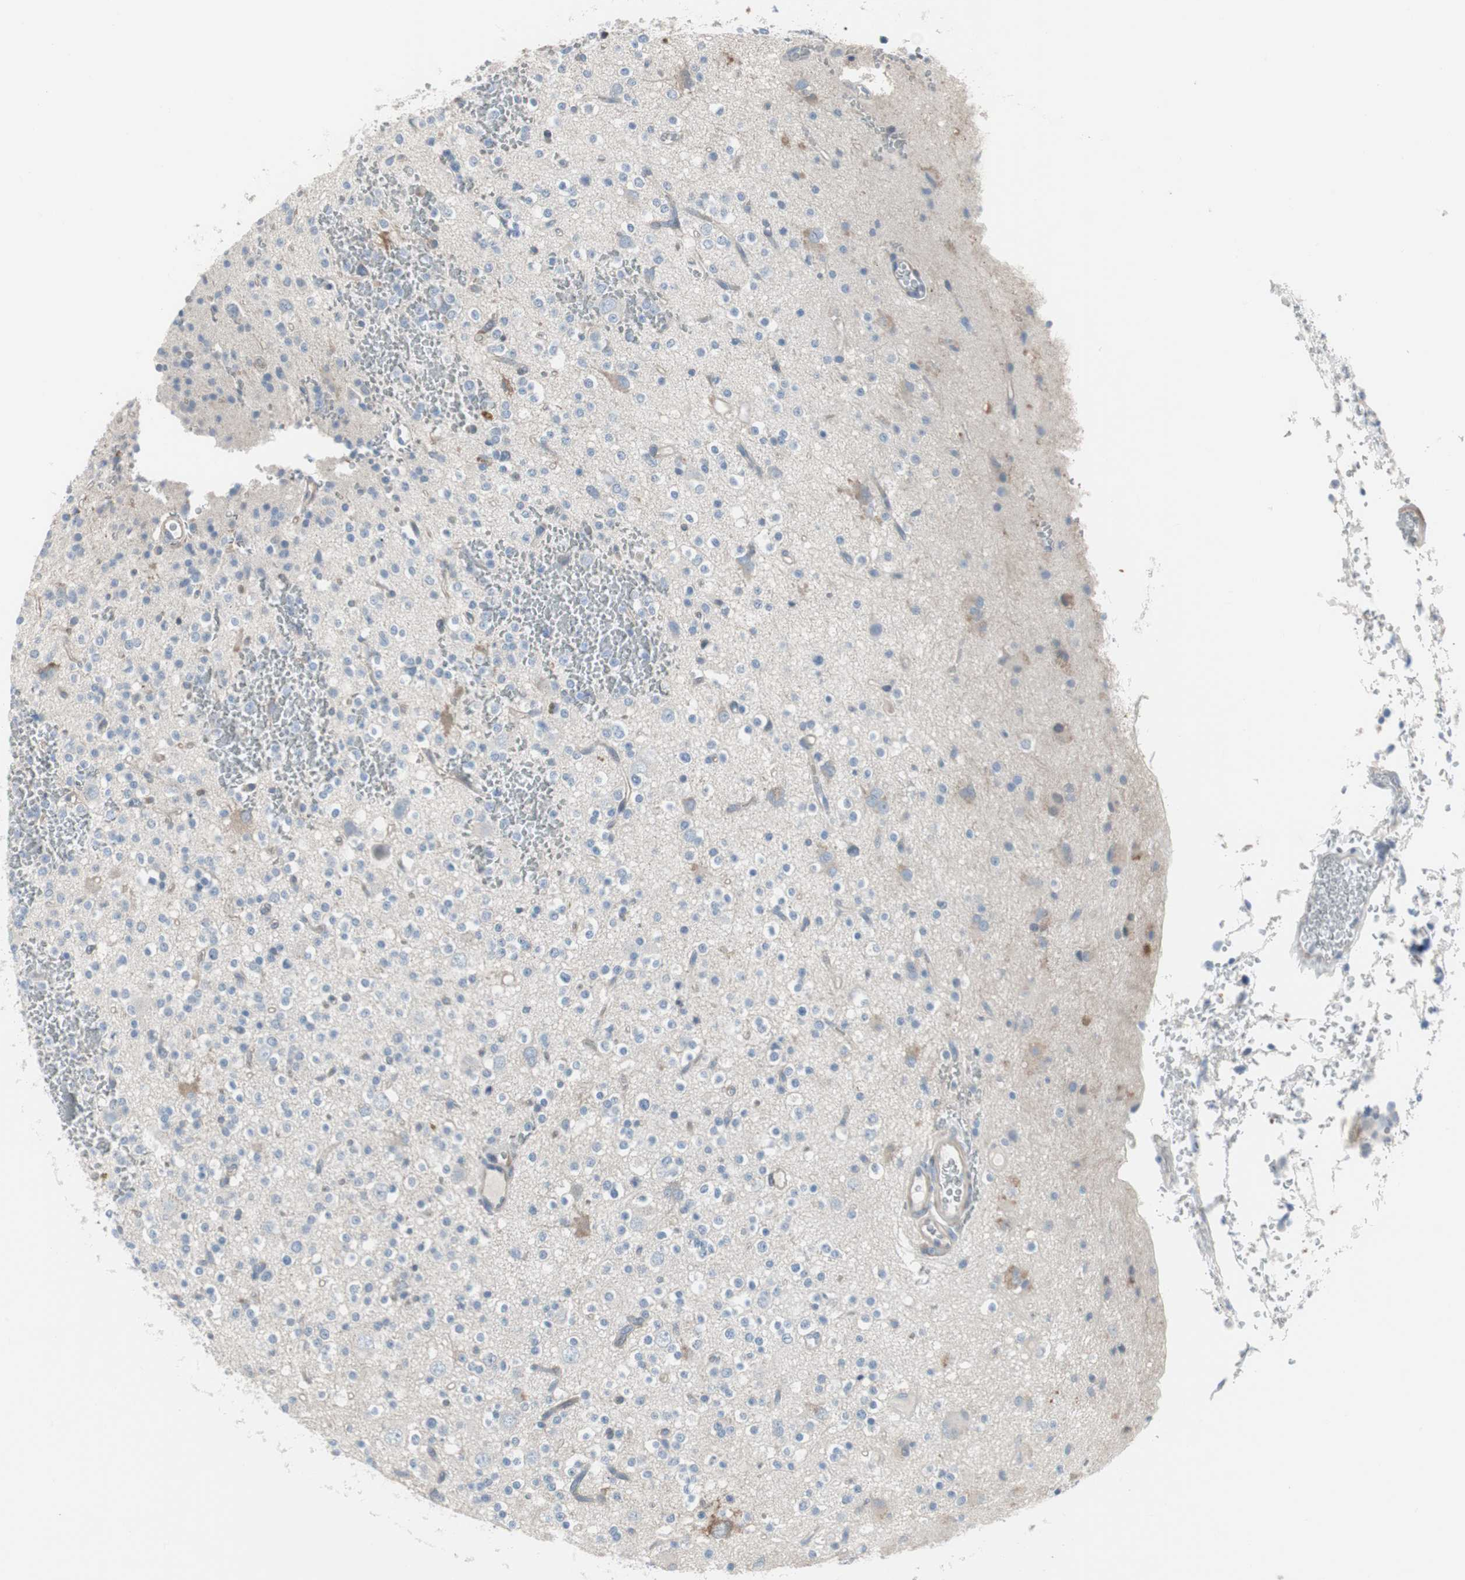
{"staining": {"intensity": "negative", "quantity": "none", "location": "none"}, "tissue": "glioma", "cell_type": "Tumor cells", "image_type": "cancer", "snomed": [{"axis": "morphology", "description": "Glioma, malignant, High grade"}, {"axis": "topography", "description": "Brain"}], "caption": "Immunohistochemistry micrograph of high-grade glioma (malignant) stained for a protein (brown), which displays no expression in tumor cells.", "gene": "PIGR", "patient": {"sex": "male", "age": 47}}